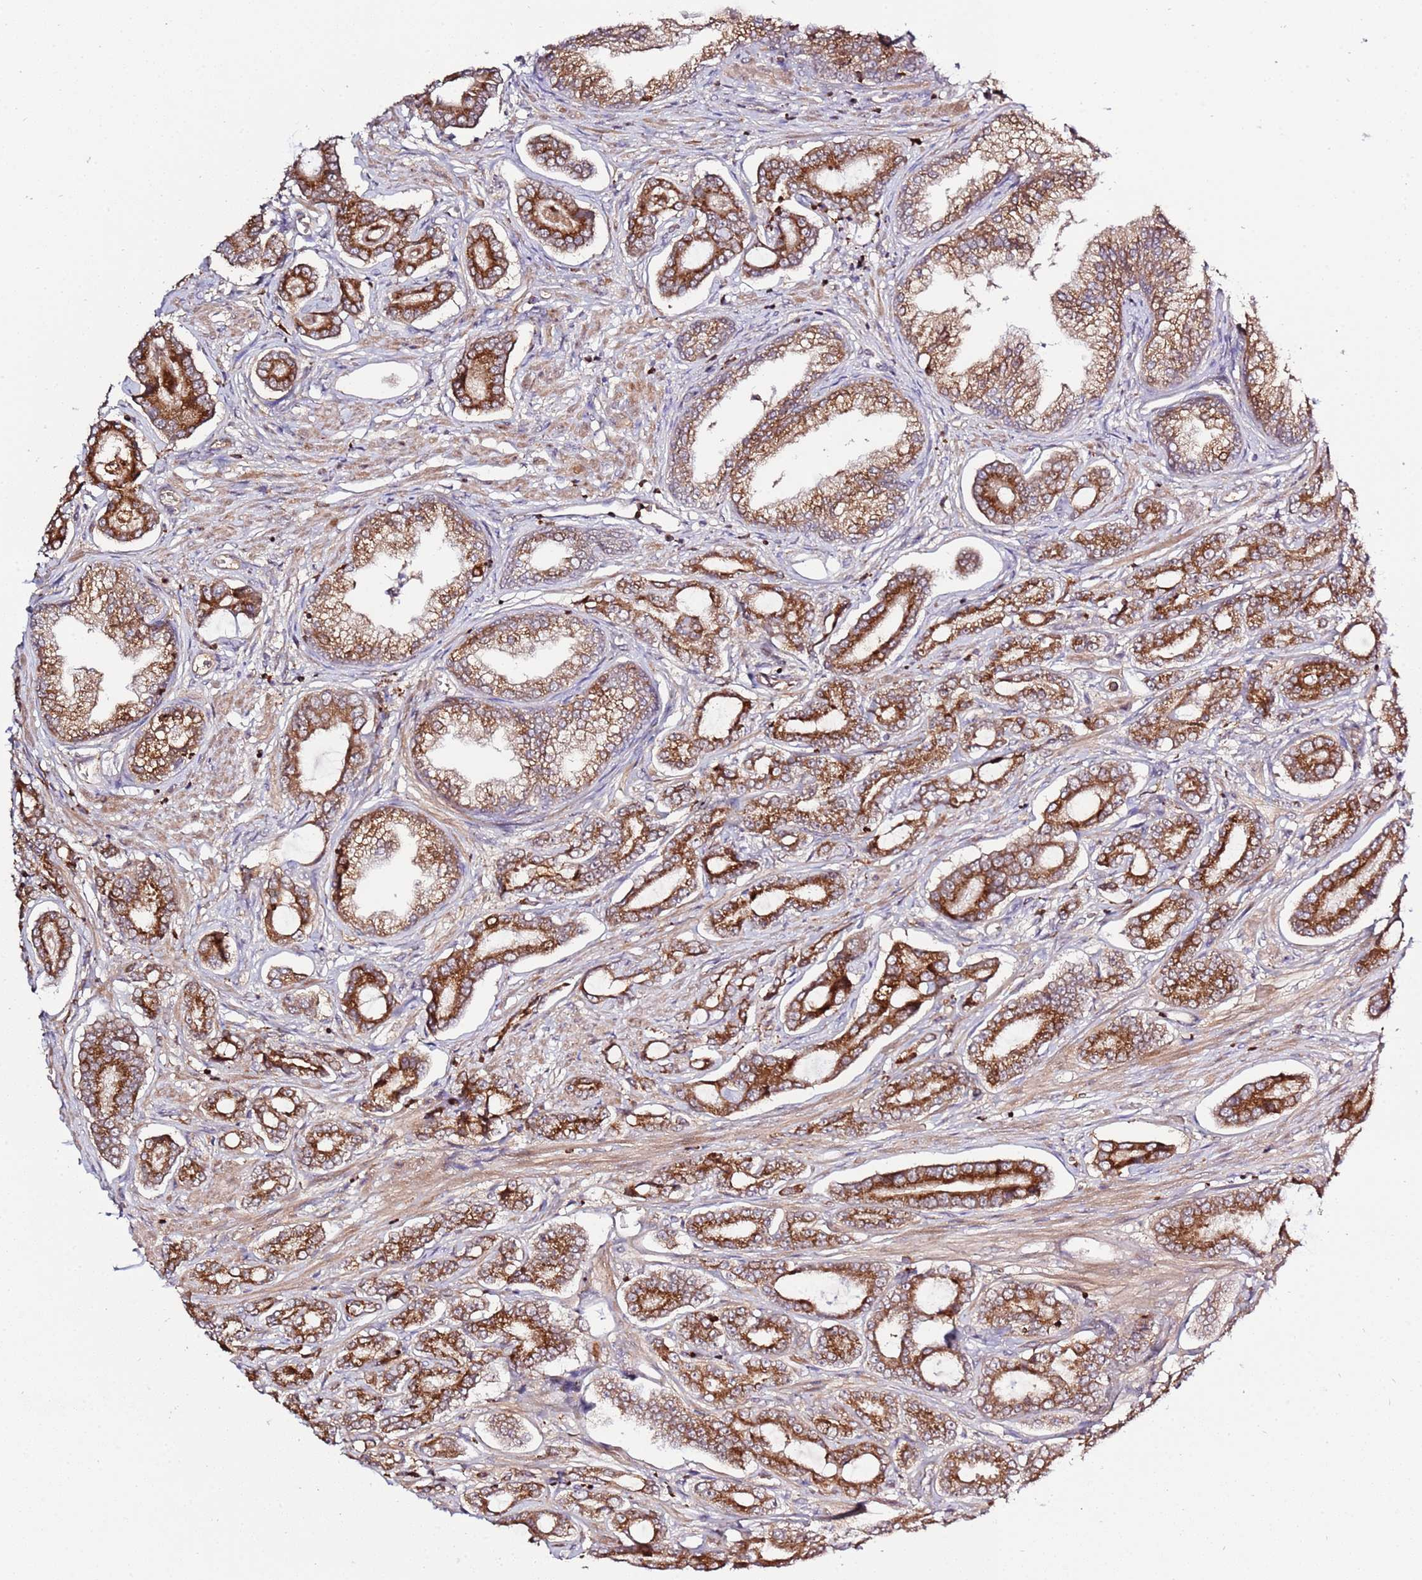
{"staining": {"intensity": "strong", "quantity": ">75%", "location": "cytoplasmic/membranous"}, "tissue": "prostate cancer", "cell_type": "Tumor cells", "image_type": "cancer", "snomed": [{"axis": "morphology", "description": "Adenocarcinoma, NOS"}, {"axis": "topography", "description": "Prostate and seminal vesicle, NOS"}], "caption": "Protein staining by immunohistochemistry (IHC) demonstrates strong cytoplasmic/membranous positivity in about >75% of tumor cells in adenocarcinoma (prostate). (DAB = brown stain, brightfield microscopy at high magnification).", "gene": "ZNF624", "patient": {"sex": "male", "age": 76}}